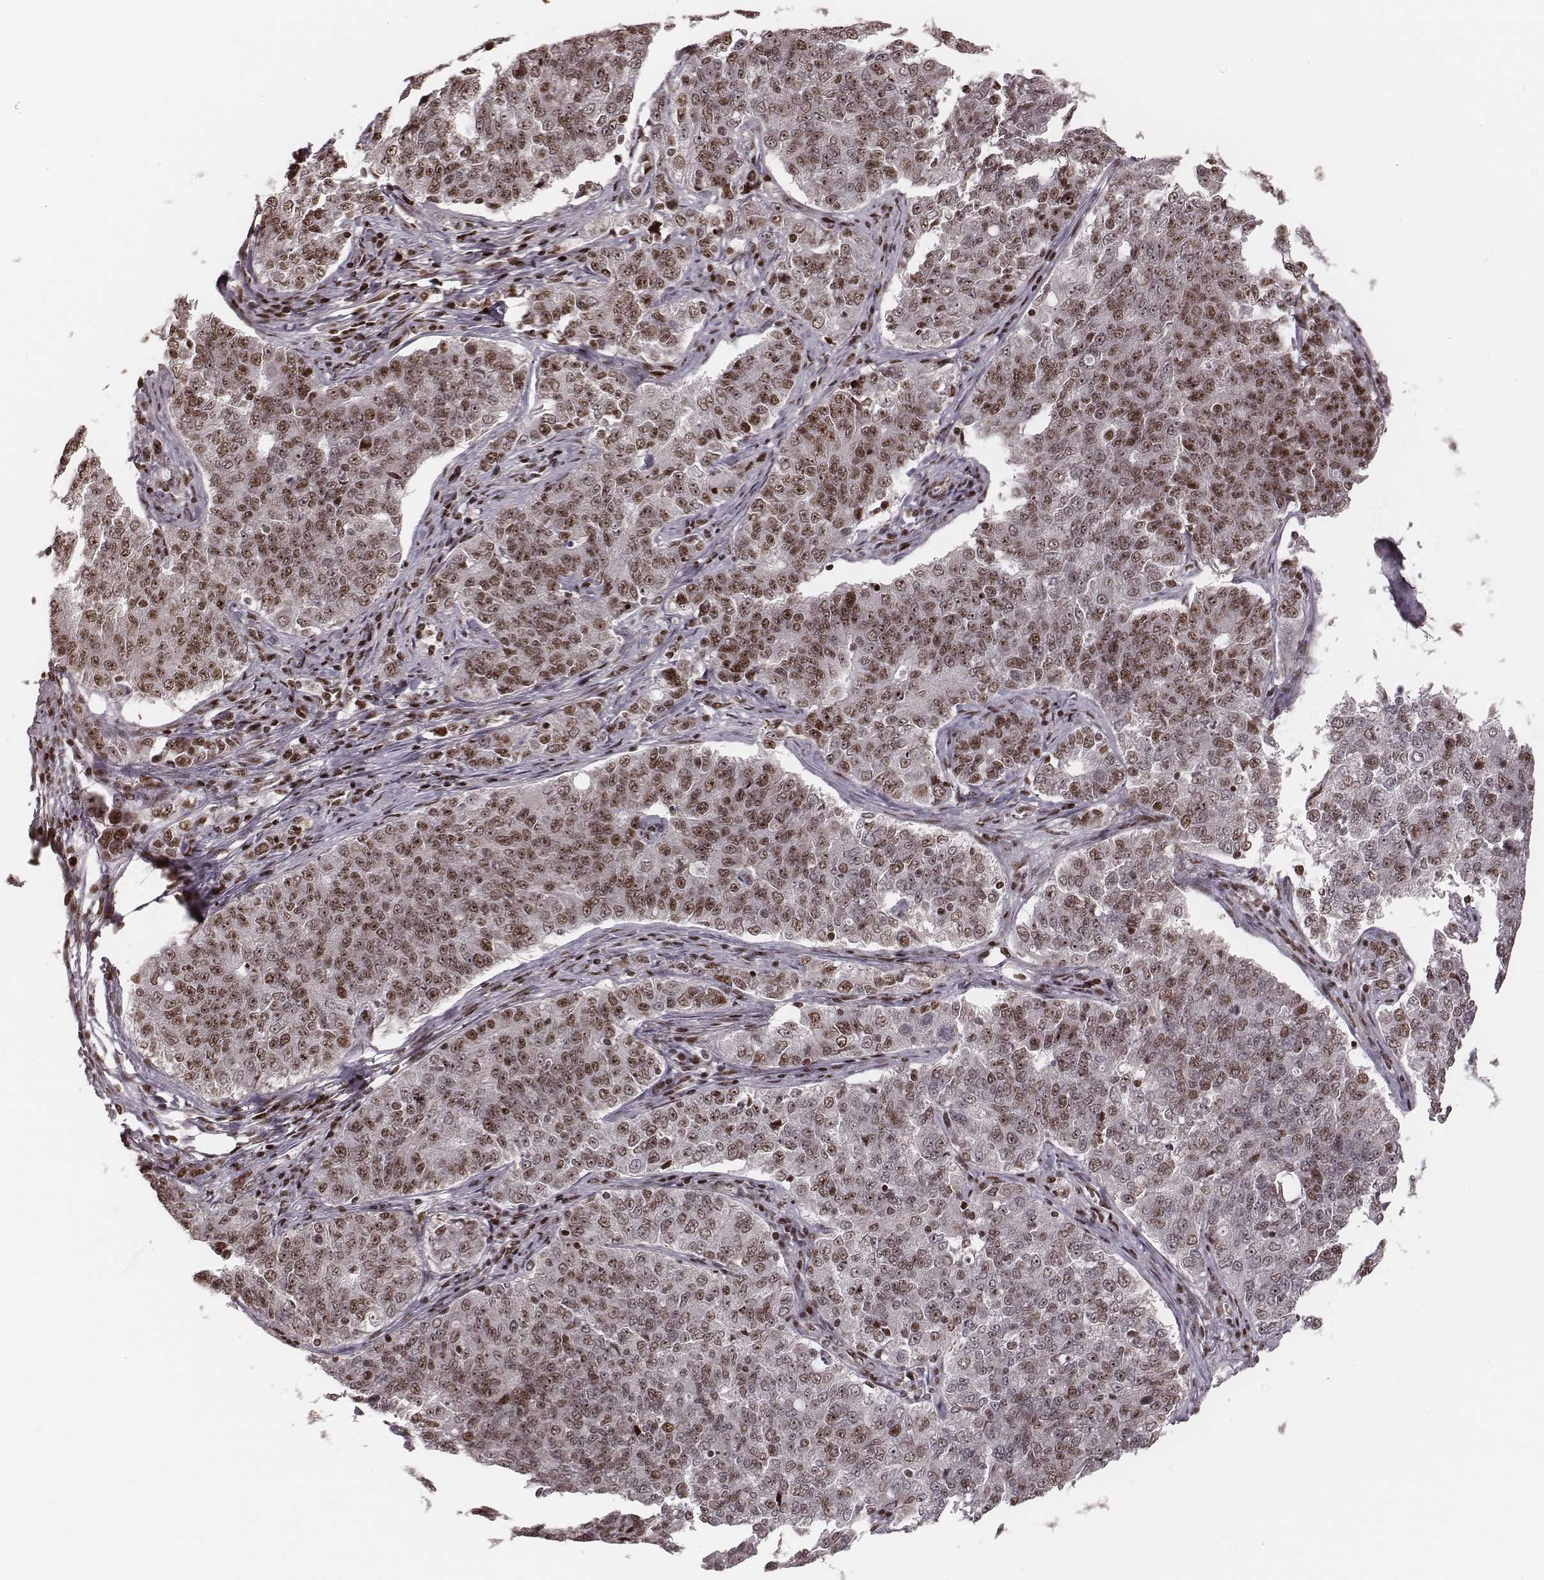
{"staining": {"intensity": "moderate", "quantity": "<25%", "location": "nuclear"}, "tissue": "endometrial cancer", "cell_type": "Tumor cells", "image_type": "cancer", "snomed": [{"axis": "morphology", "description": "Adenocarcinoma, NOS"}, {"axis": "topography", "description": "Endometrium"}], "caption": "This micrograph shows immunohistochemistry (IHC) staining of human adenocarcinoma (endometrial), with low moderate nuclear expression in about <25% of tumor cells.", "gene": "VRK3", "patient": {"sex": "female", "age": 43}}